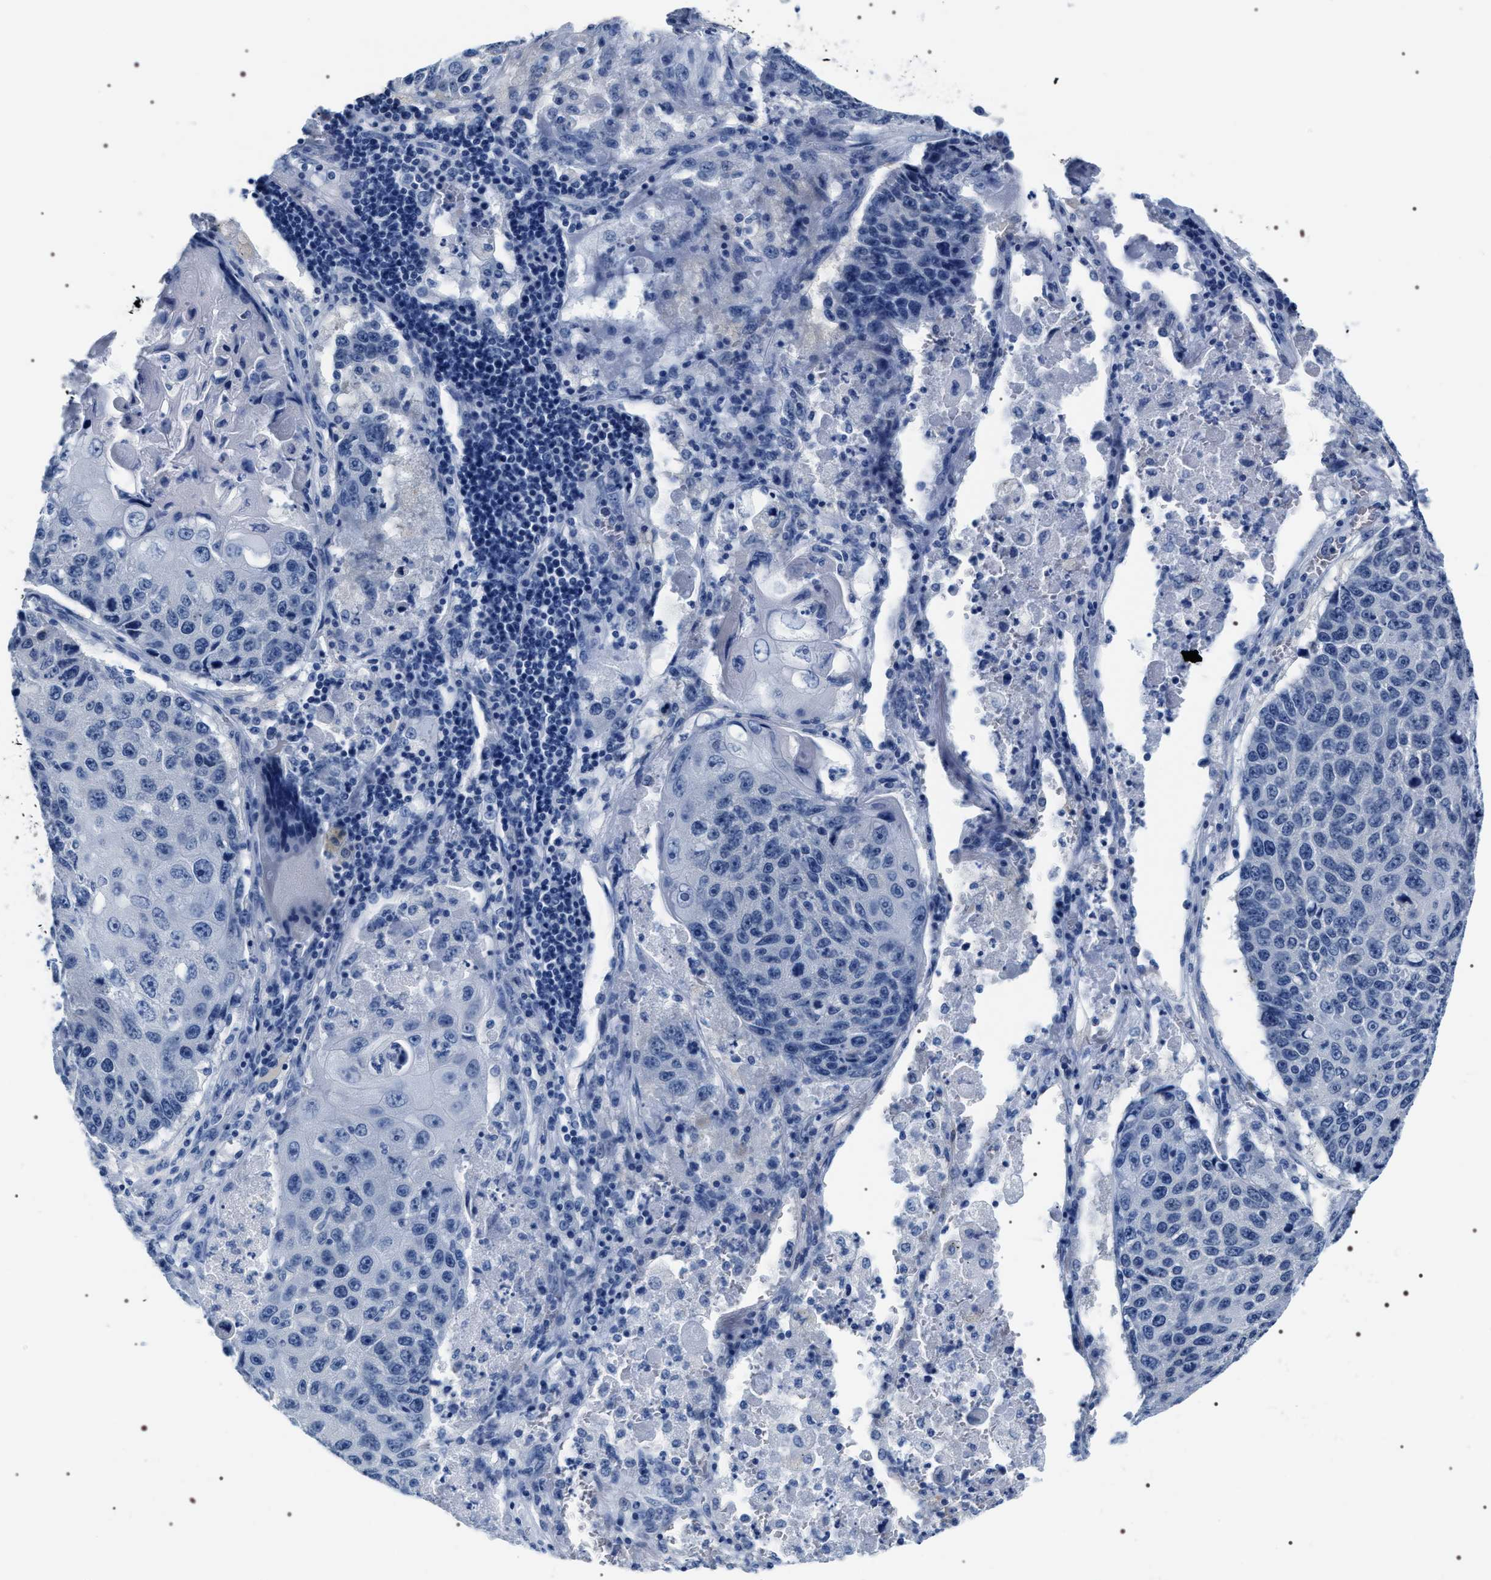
{"staining": {"intensity": "negative", "quantity": "none", "location": "none"}, "tissue": "lung cancer", "cell_type": "Tumor cells", "image_type": "cancer", "snomed": [{"axis": "morphology", "description": "Squamous cell carcinoma, NOS"}, {"axis": "topography", "description": "Lung"}], "caption": "Histopathology image shows no significant protein expression in tumor cells of lung cancer (squamous cell carcinoma). Brightfield microscopy of immunohistochemistry stained with DAB (brown) and hematoxylin (blue), captured at high magnification.", "gene": "ADH4", "patient": {"sex": "male", "age": 61}}